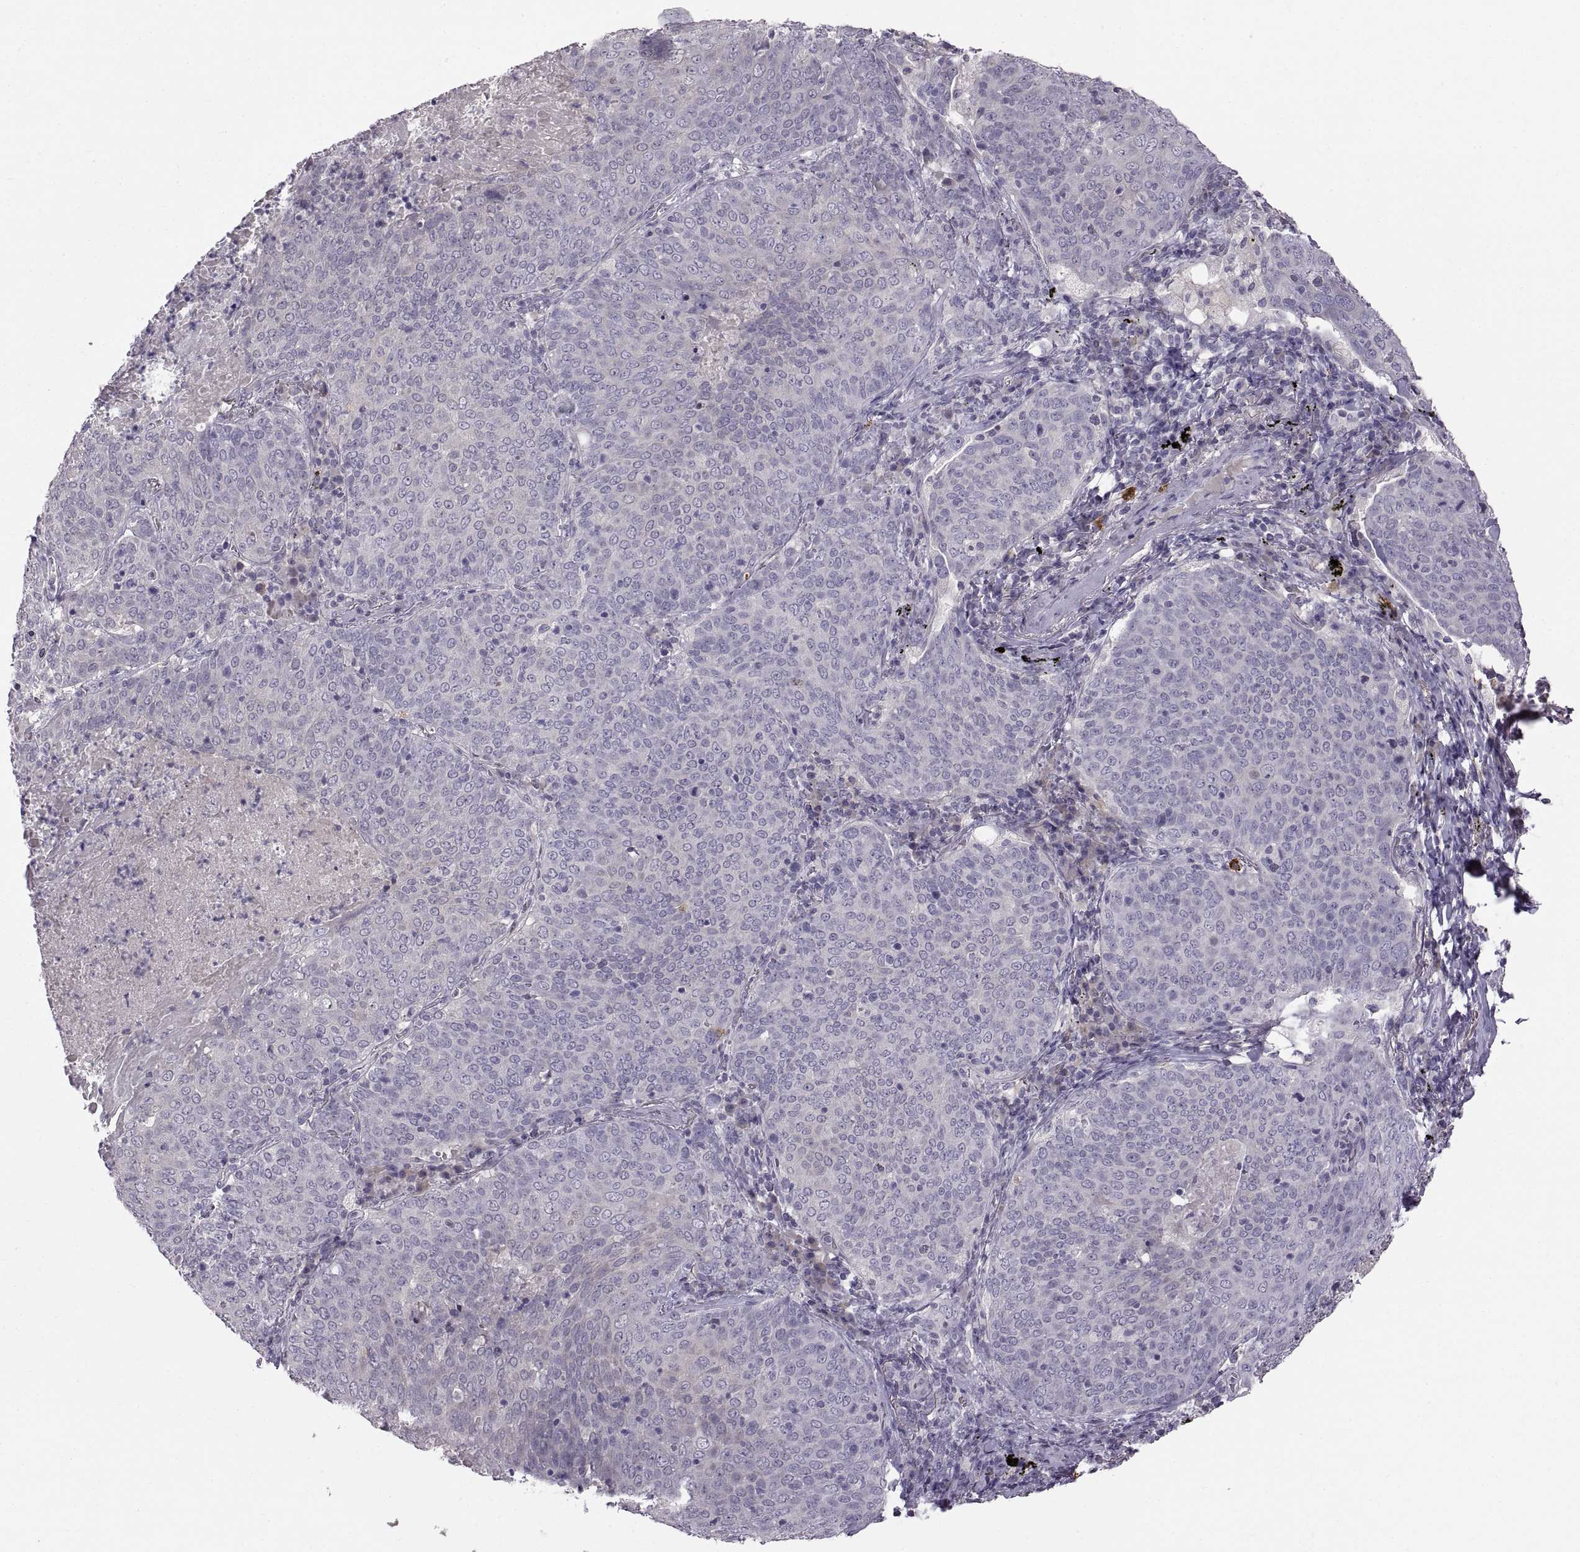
{"staining": {"intensity": "negative", "quantity": "none", "location": "none"}, "tissue": "lung cancer", "cell_type": "Tumor cells", "image_type": "cancer", "snomed": [{"axis": "morphology", "description": "Squamous cell carcinoma, NOS"}, {"axis": "topography", "description": "Lung"}], "caption": "Tumor cells are negative for brown protein staining in squamous cell carcinoma (lung).", "gene": "WFDC8", "patient": {"sex": "male", "age": 82}}